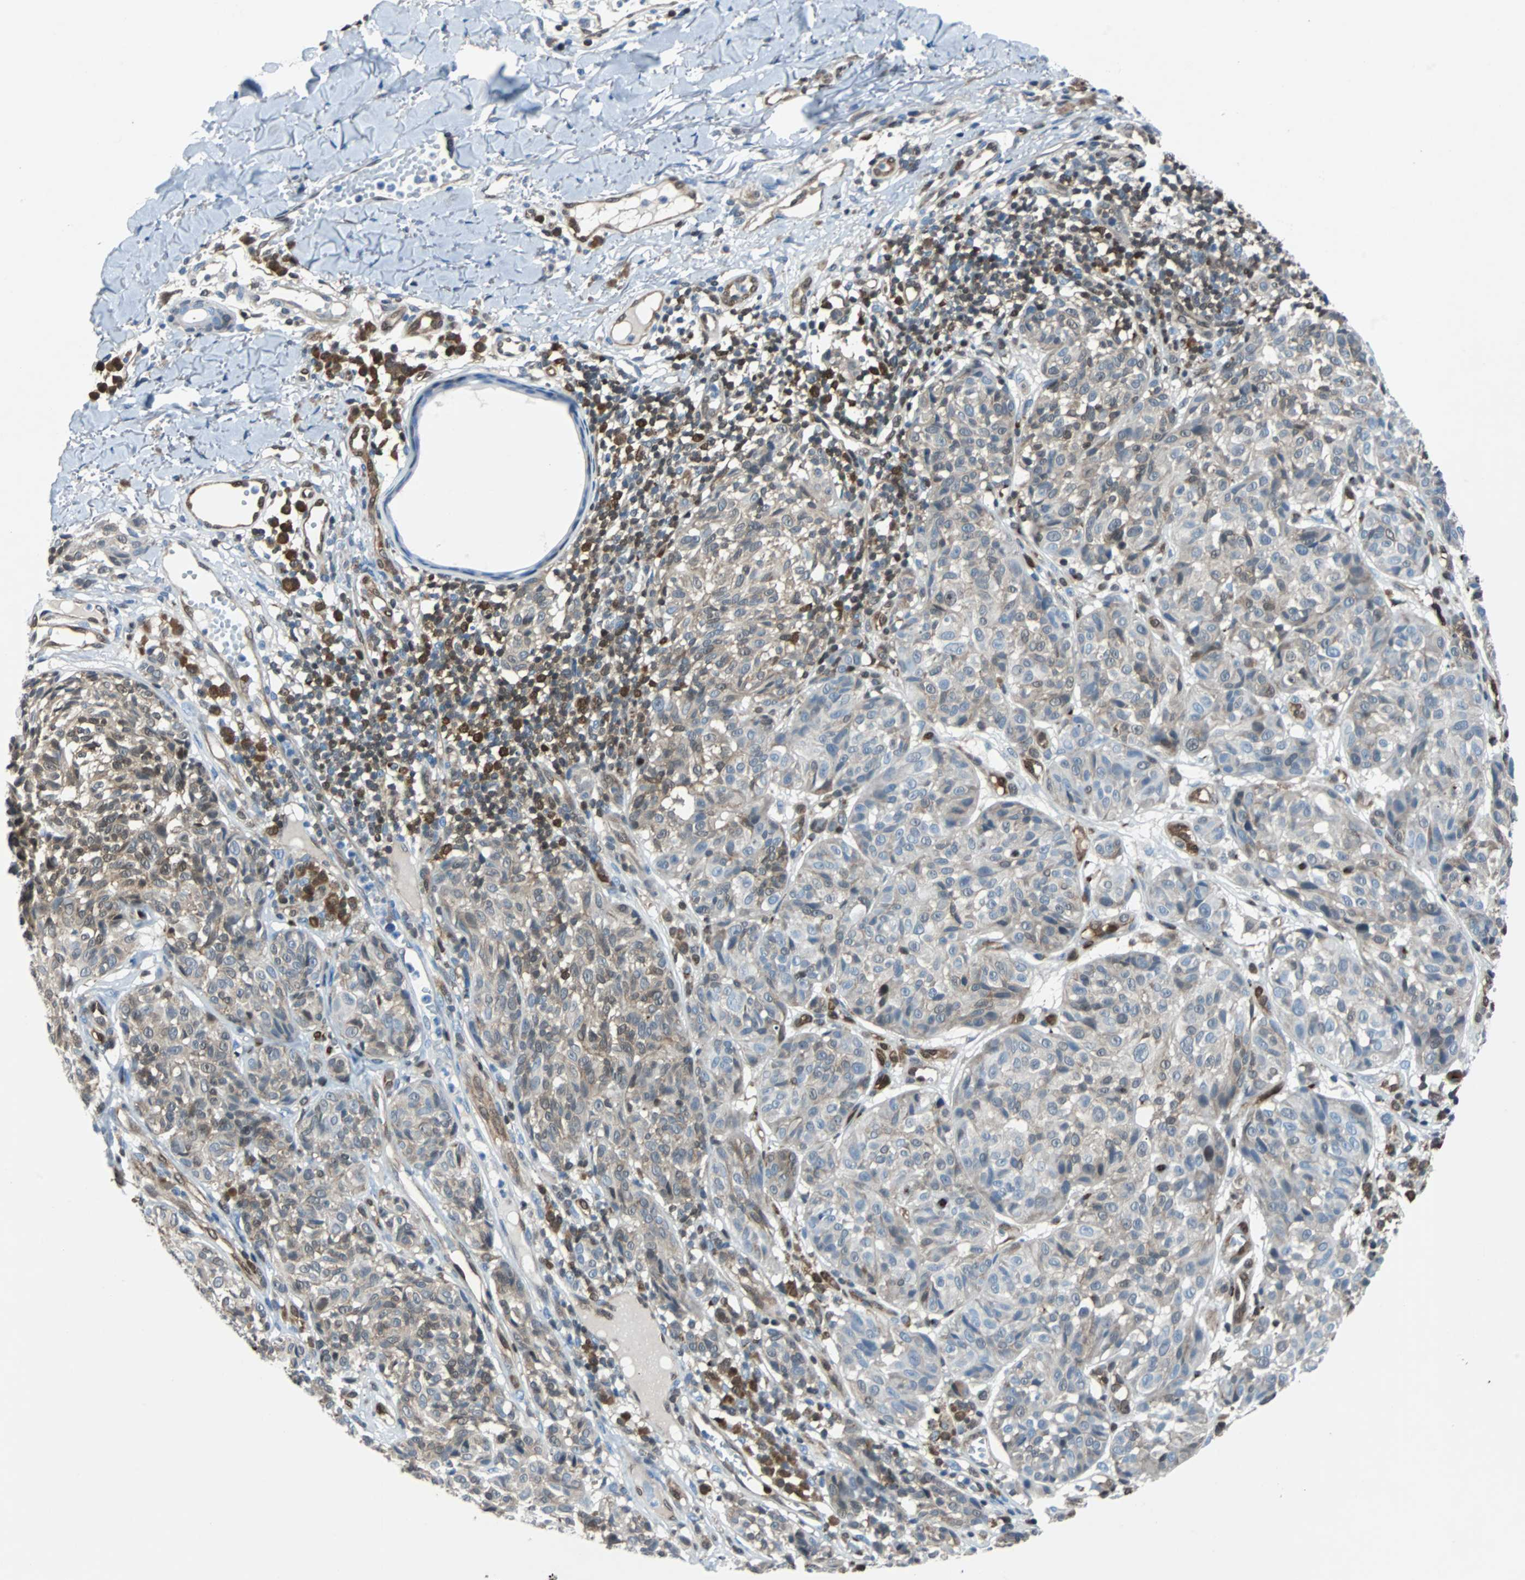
{"staining": {"intensity": "weak", "quantity": ">75%", "location": "cytoplasmic/membranous"}, "tissue": "melanoma", "cell_type": "Tumor cells", "image_type": "cancer", "snomed": [{"axis": "morphology", "description": "Malignant melanoma, NOS"}, {"axis": "topography", "description": "Skin"}], "caption": "Brown immunohistochemical staining in malignant melanoma reveals weak cytoplasmic/membranous staining in about >75% of tumor cells.", "gene": "MAP2K6", "patient": {"sex": "female", "age": 46}}